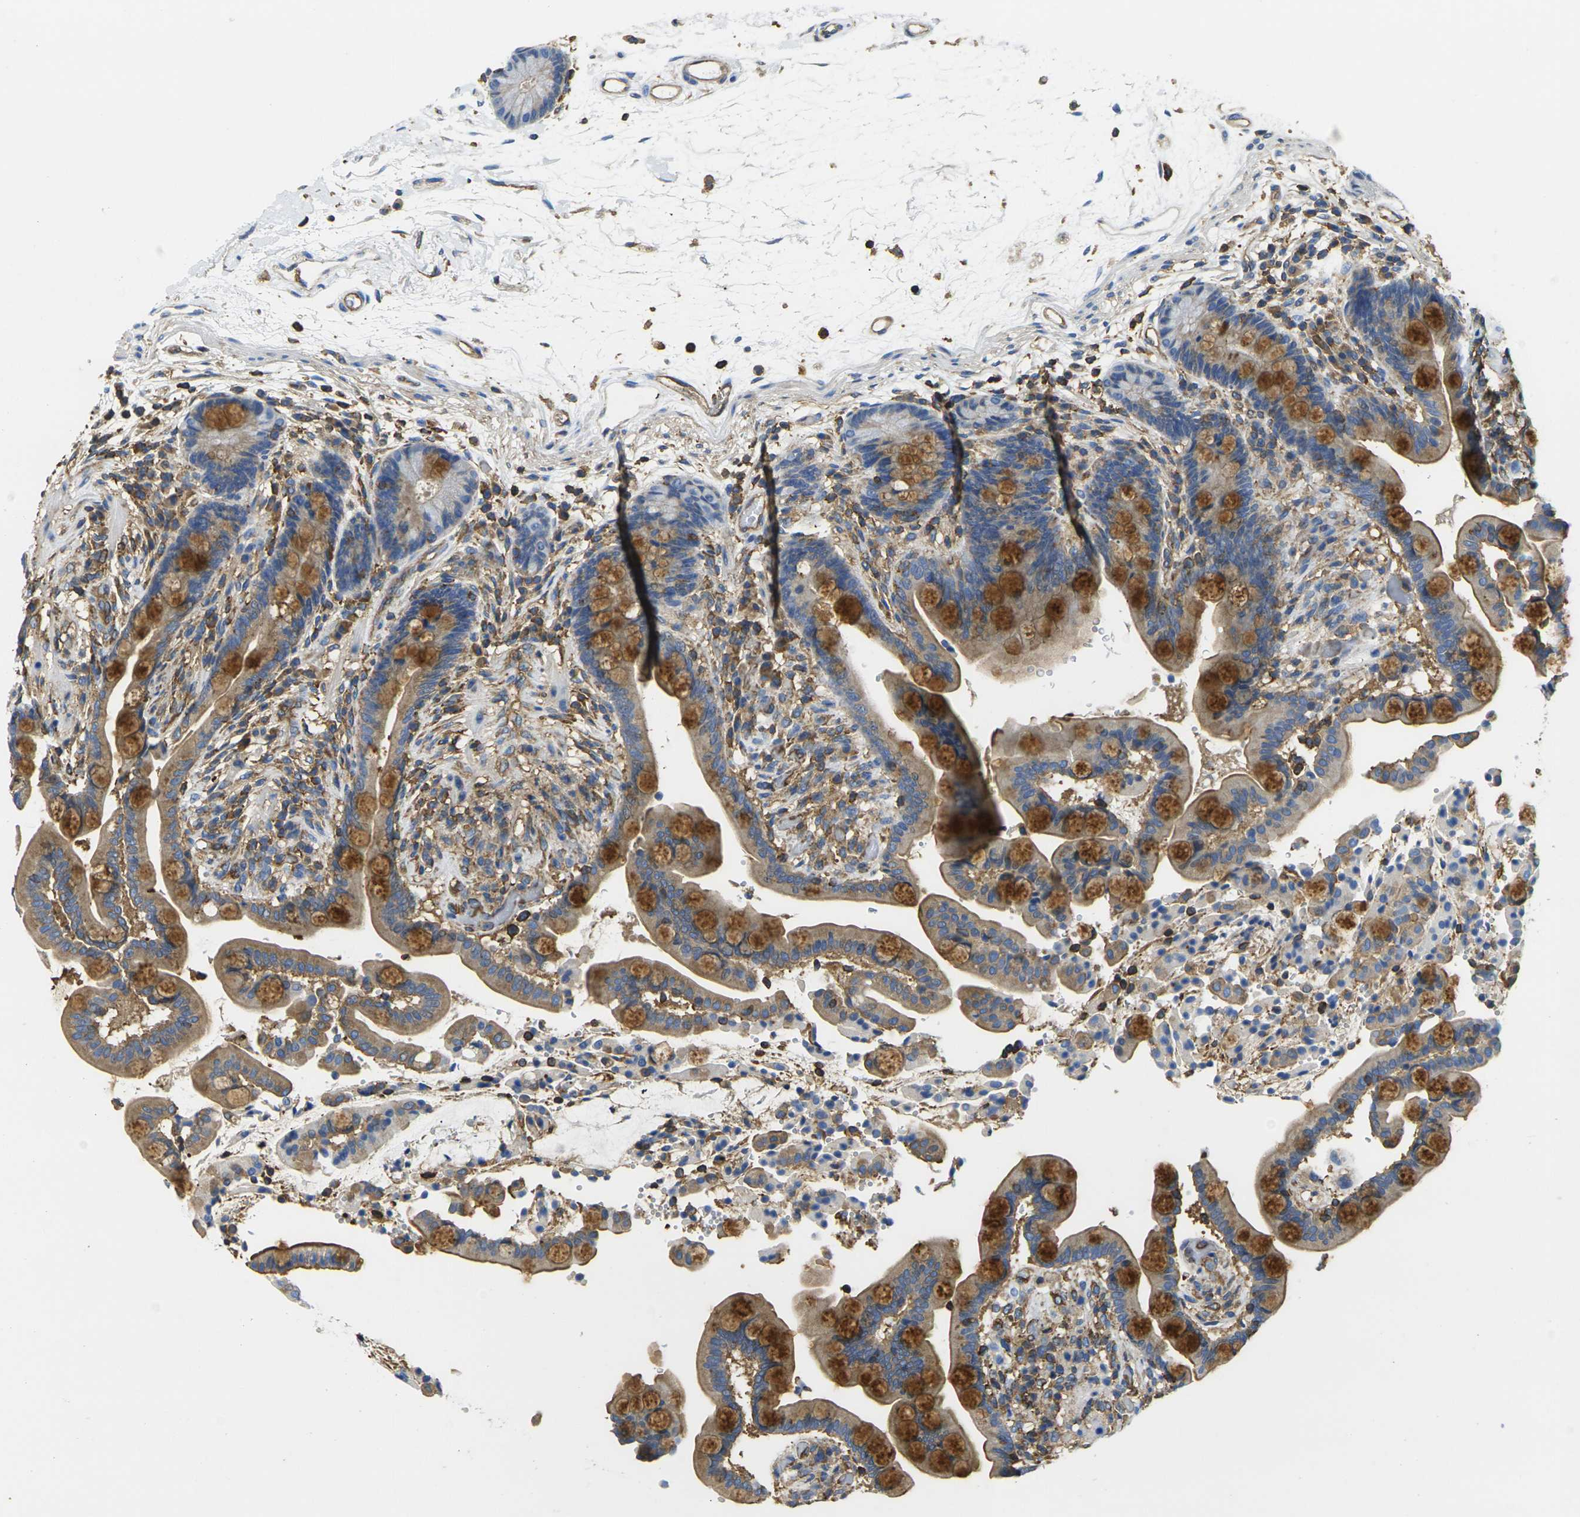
{"staining": {"intensity": "moderate", "quantity": ">75%", "location": "cytoplasmic/membranous"}, "tissue": "colon", "cell_type": "Endothelial cells", "image_type": "normal", "snomed": [{"axis": "morphology", "description": "Normal tissue, NOS"}, {"axis": "topography", "description": "Colon"}], "caption": "Protein analysis of benign colon displays moderate cytoplasmic/membranous staining in about >75% of endothelial cells.", "gene": "FAM110D", "patient": {"sex": "male", "age": 73}}